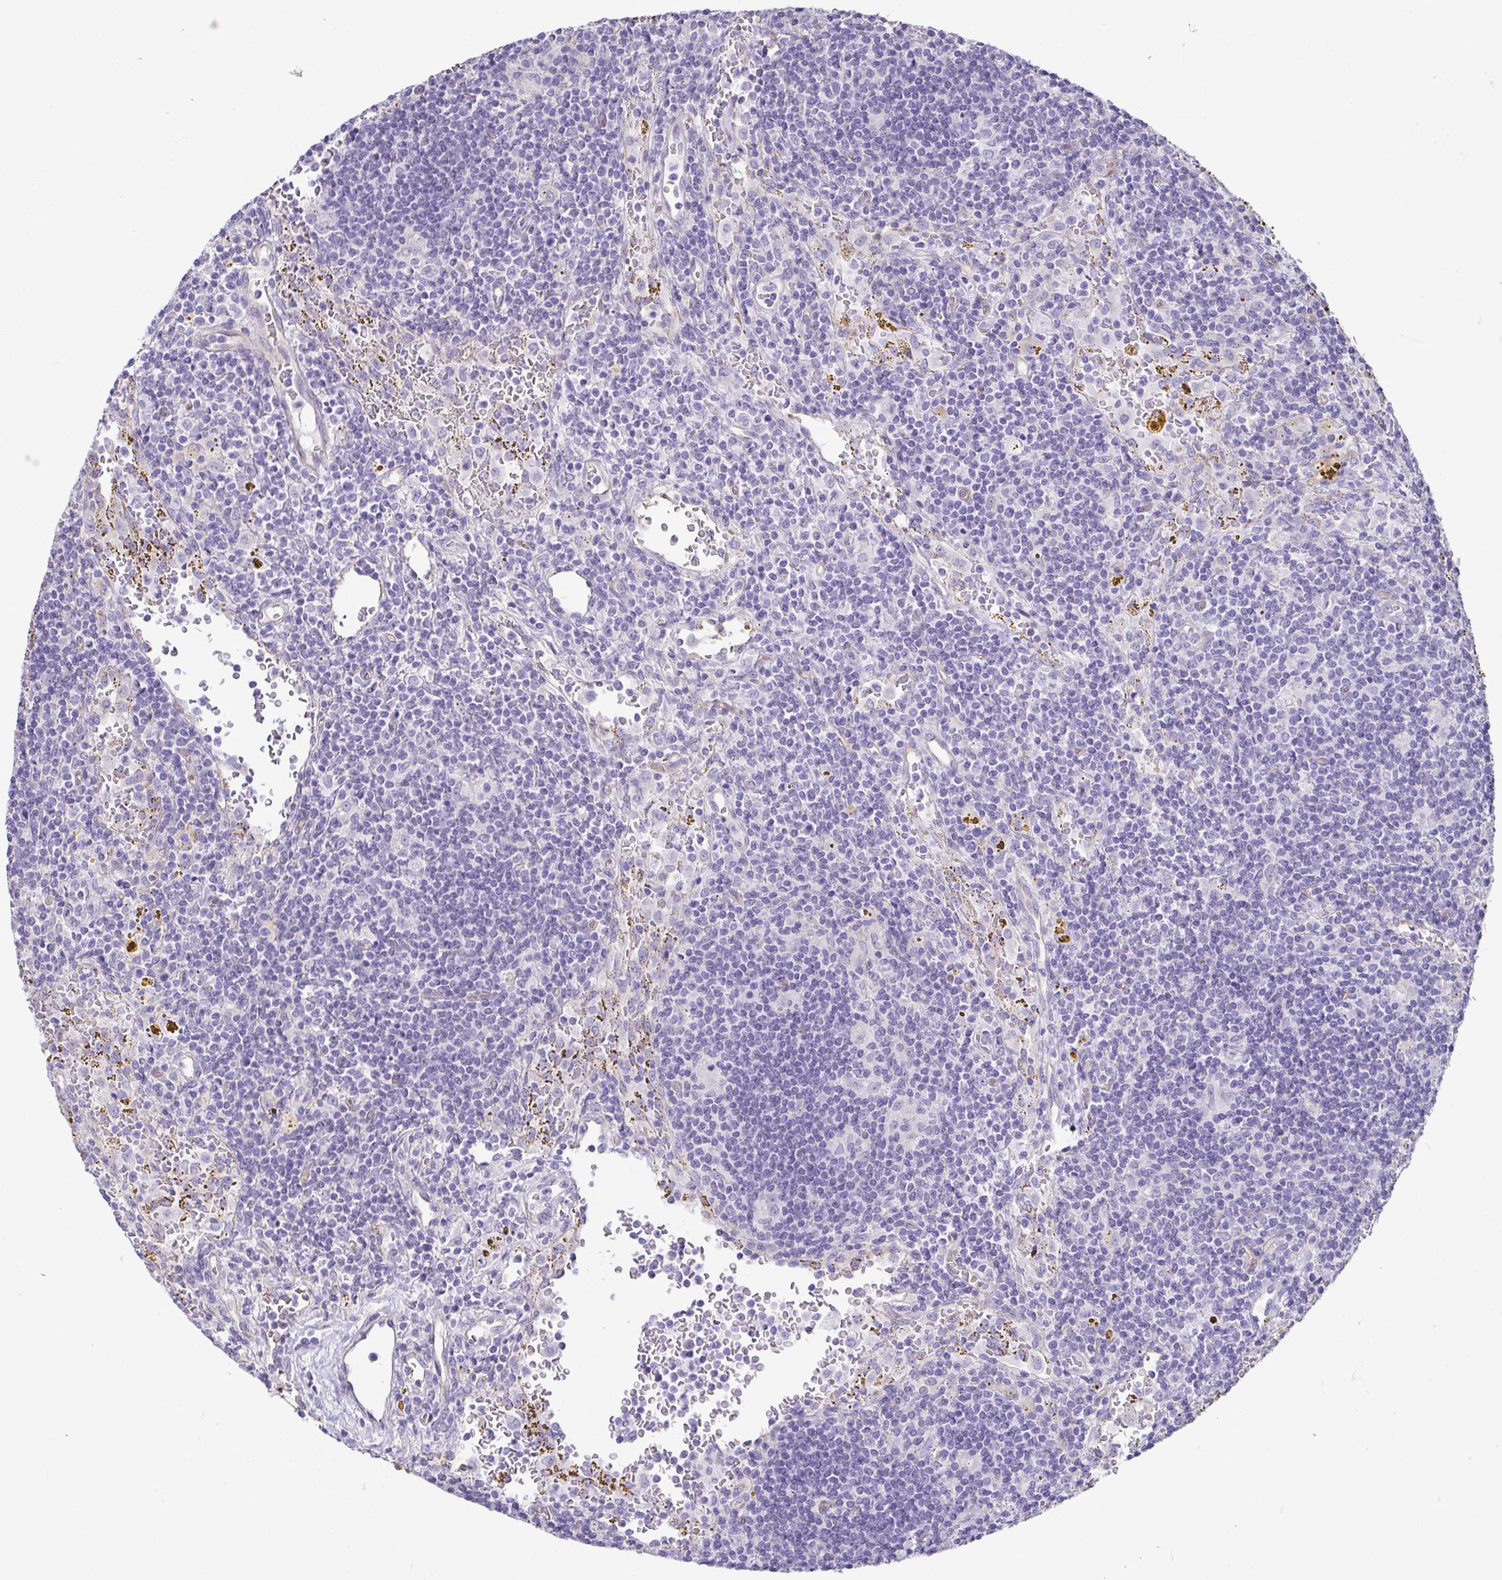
{"staining": {"intensity": "negative", "quantity": "none", "location": "none"}, "tissue": "lymphoma", "cell_type": "Tumor cells", "image_type": "cancer", "snomed": [{"axis": "morphology", "description": "Malignant lymphoma, non-Hodgkin's type, Low grade"}, {"axis": "topography", "description": "Spleen"}], "caption": "Histopathology image shows no significant protein staining in tumor cells of malignant lymphoma, non-Hodgkin's type (low-grade).", "gene": "CASP14", "patient": {"sex": "female", "age": 70}}